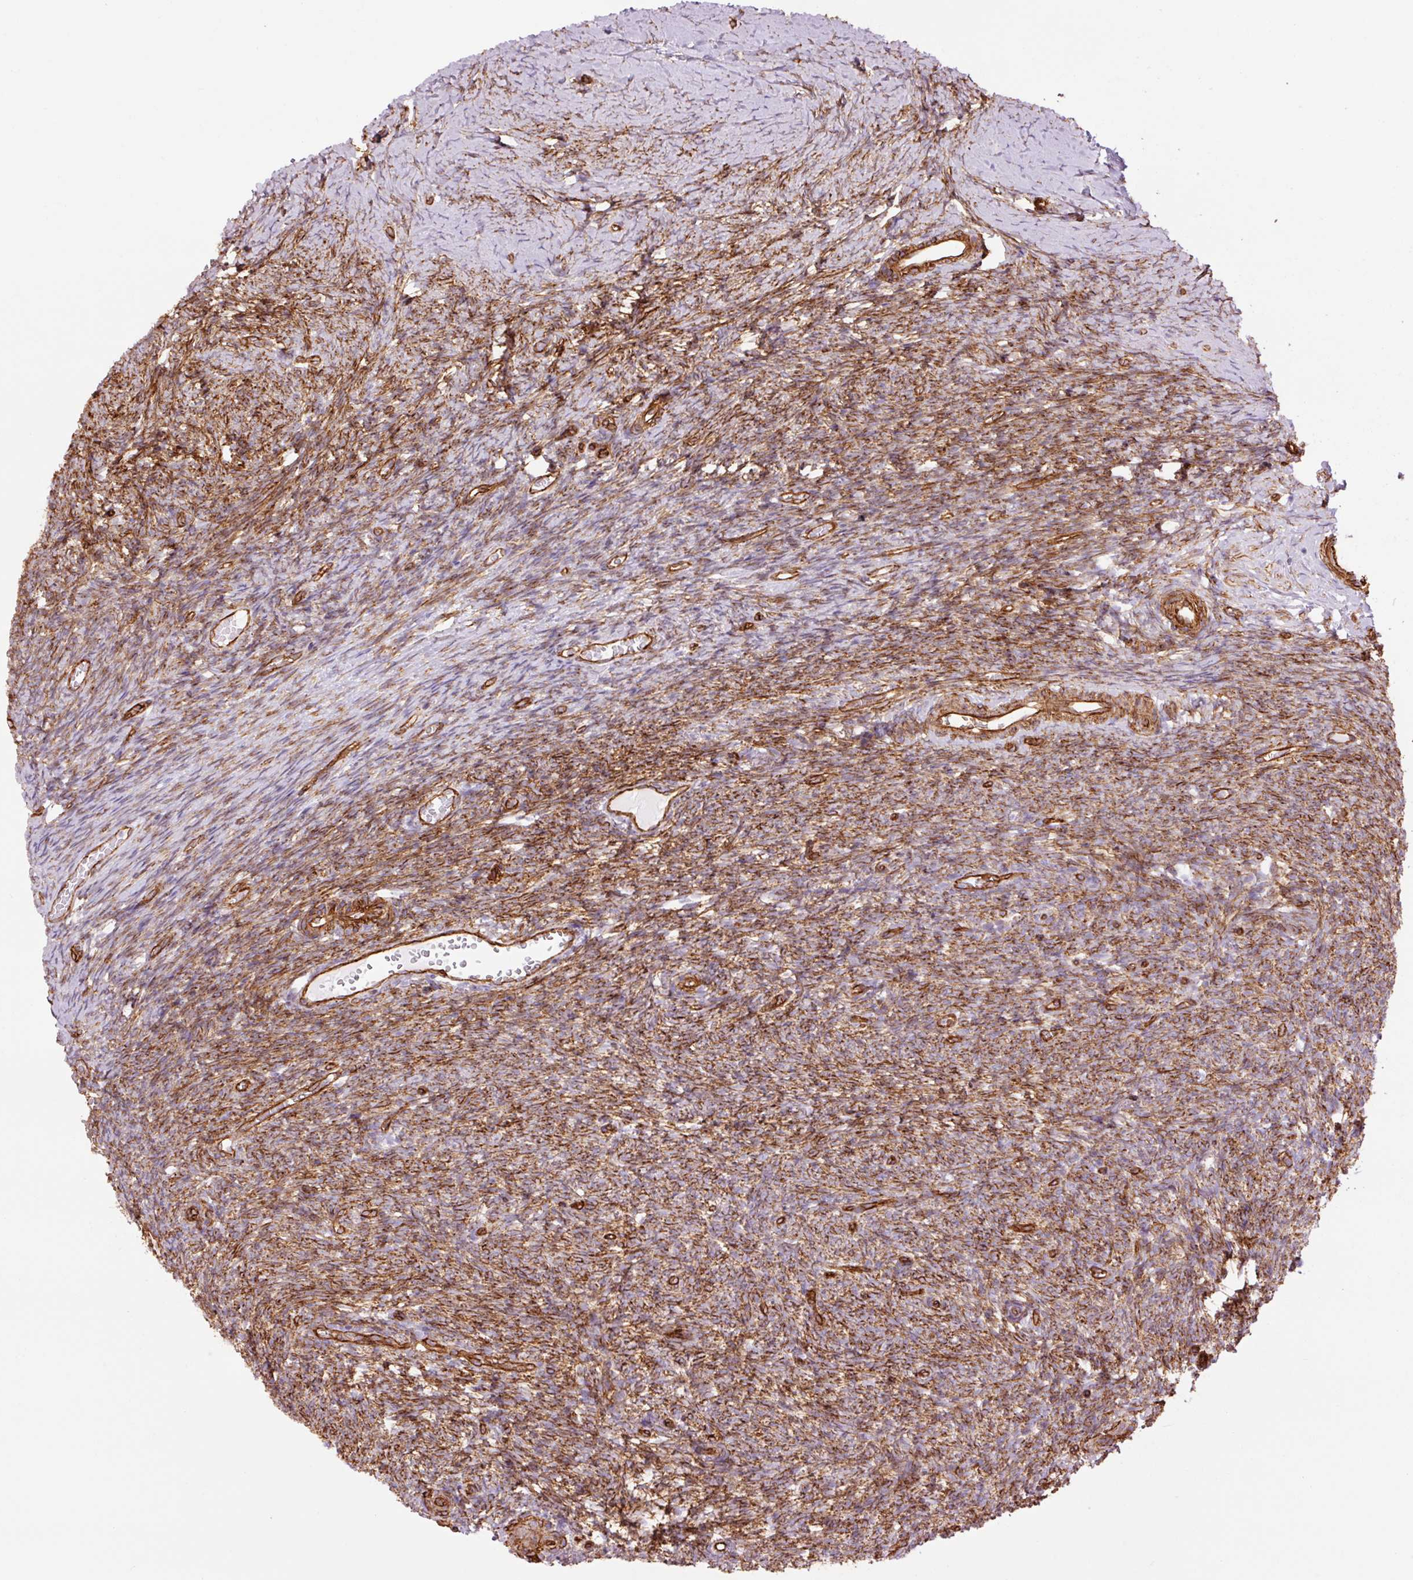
{"staining": {"intensity": "negative", "quantity": "none", "location": "none"}, "tissue": "ovary", "cell_type": "Follicle cells", "image_type": "normal", "snomed": [{"axis": "morphology", "description": "Normal tissue, NOS"}, {"axis": "topography", "description": "Ovary"}], "caption": "Immunohistochemistry (IHC) of normal ovary displays no positivity in follicle cells.", "gene": "CAV1", "patient": {"sex": "female", "age": 39}}